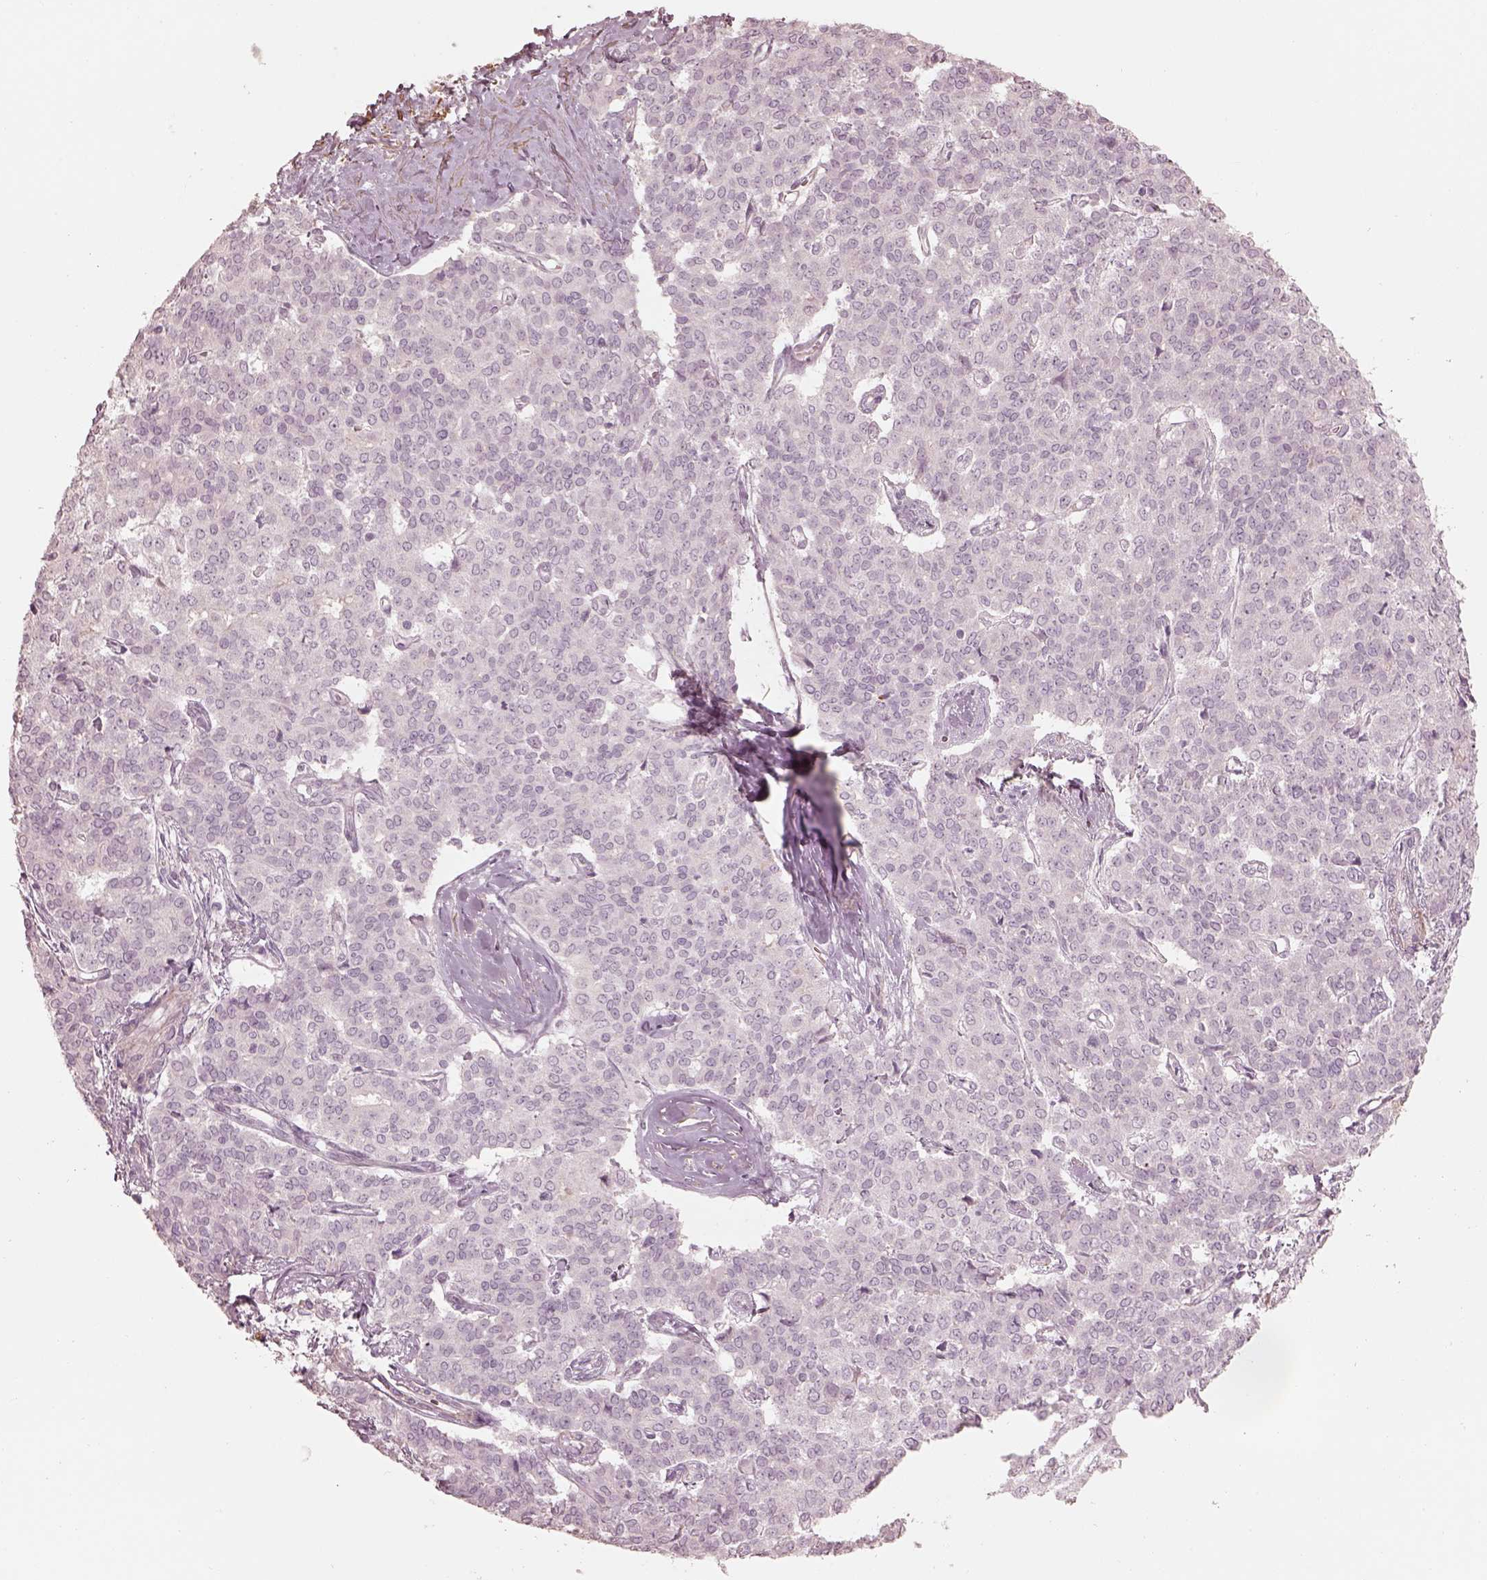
{"staining": {"intensity": "negative", "quantity": "none", "location": "none"}, "tissue": "liver cancer", "cell_type": "Tumor cells", "image_type": "cancer", "snomed": [{"axis": "morphology", "description": "Cholangiocarcinoma"}, {"axis": "topography", "description": "Liver"}], "caption": "Immunohistochemistry (IHC) histopathology image of neoplastic tissue: liver cancer stained with DAB (3,3'-diaminobenzidine) demonstrates no significant protein expression in tumor cells.", "gene": "PRLHR", "patient": {"sex": "female", "age": 47}}